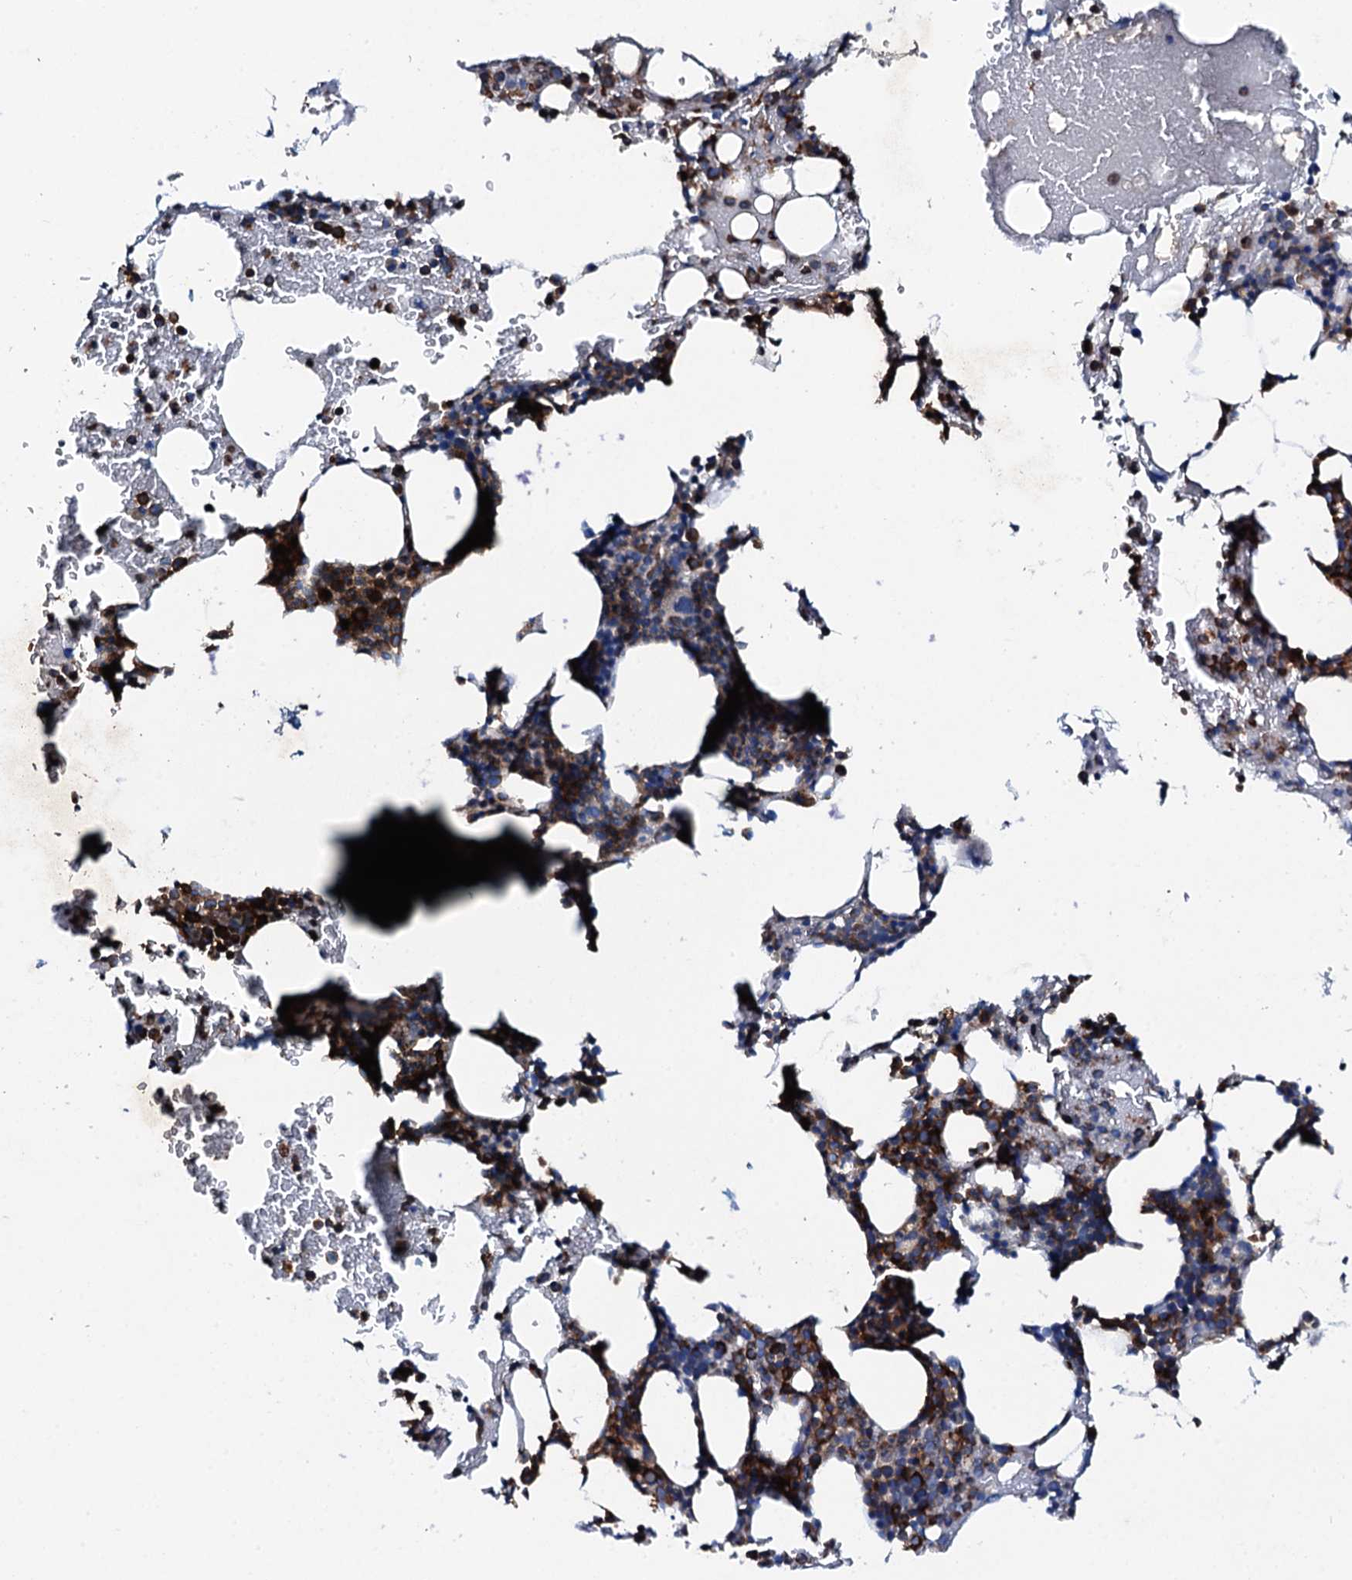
{"staining": {"intensity": "strong", "quantity": "25%-75%", "location": "cytoplasmic/membranous"}, "tissue": "bone marrow", "cell_type": "Hematopoietic cells", "image_type": "normal", "snomed": [{"axis": "morphology", "description": "Normal tissue, NOS"}, {"axis": "morphology", "description": "Inflammation, NOS"}, {"axis": "topography", "description": "Bone marrow"}], "caption": "Bone marrow stained with immunohistochemistry (IHC) displays strong cytoplasmic/membranous staining in approximately 25%-75% of hematopoietic cells. The staining is performed using DAB (3,3'-diaminobenzidine) brown chromogen to label protein expression. The nuclei are counter-stained blue using hematoxylin.", "gene": "MS4A4E", "patient": {"sex": "male", "age": 41}}